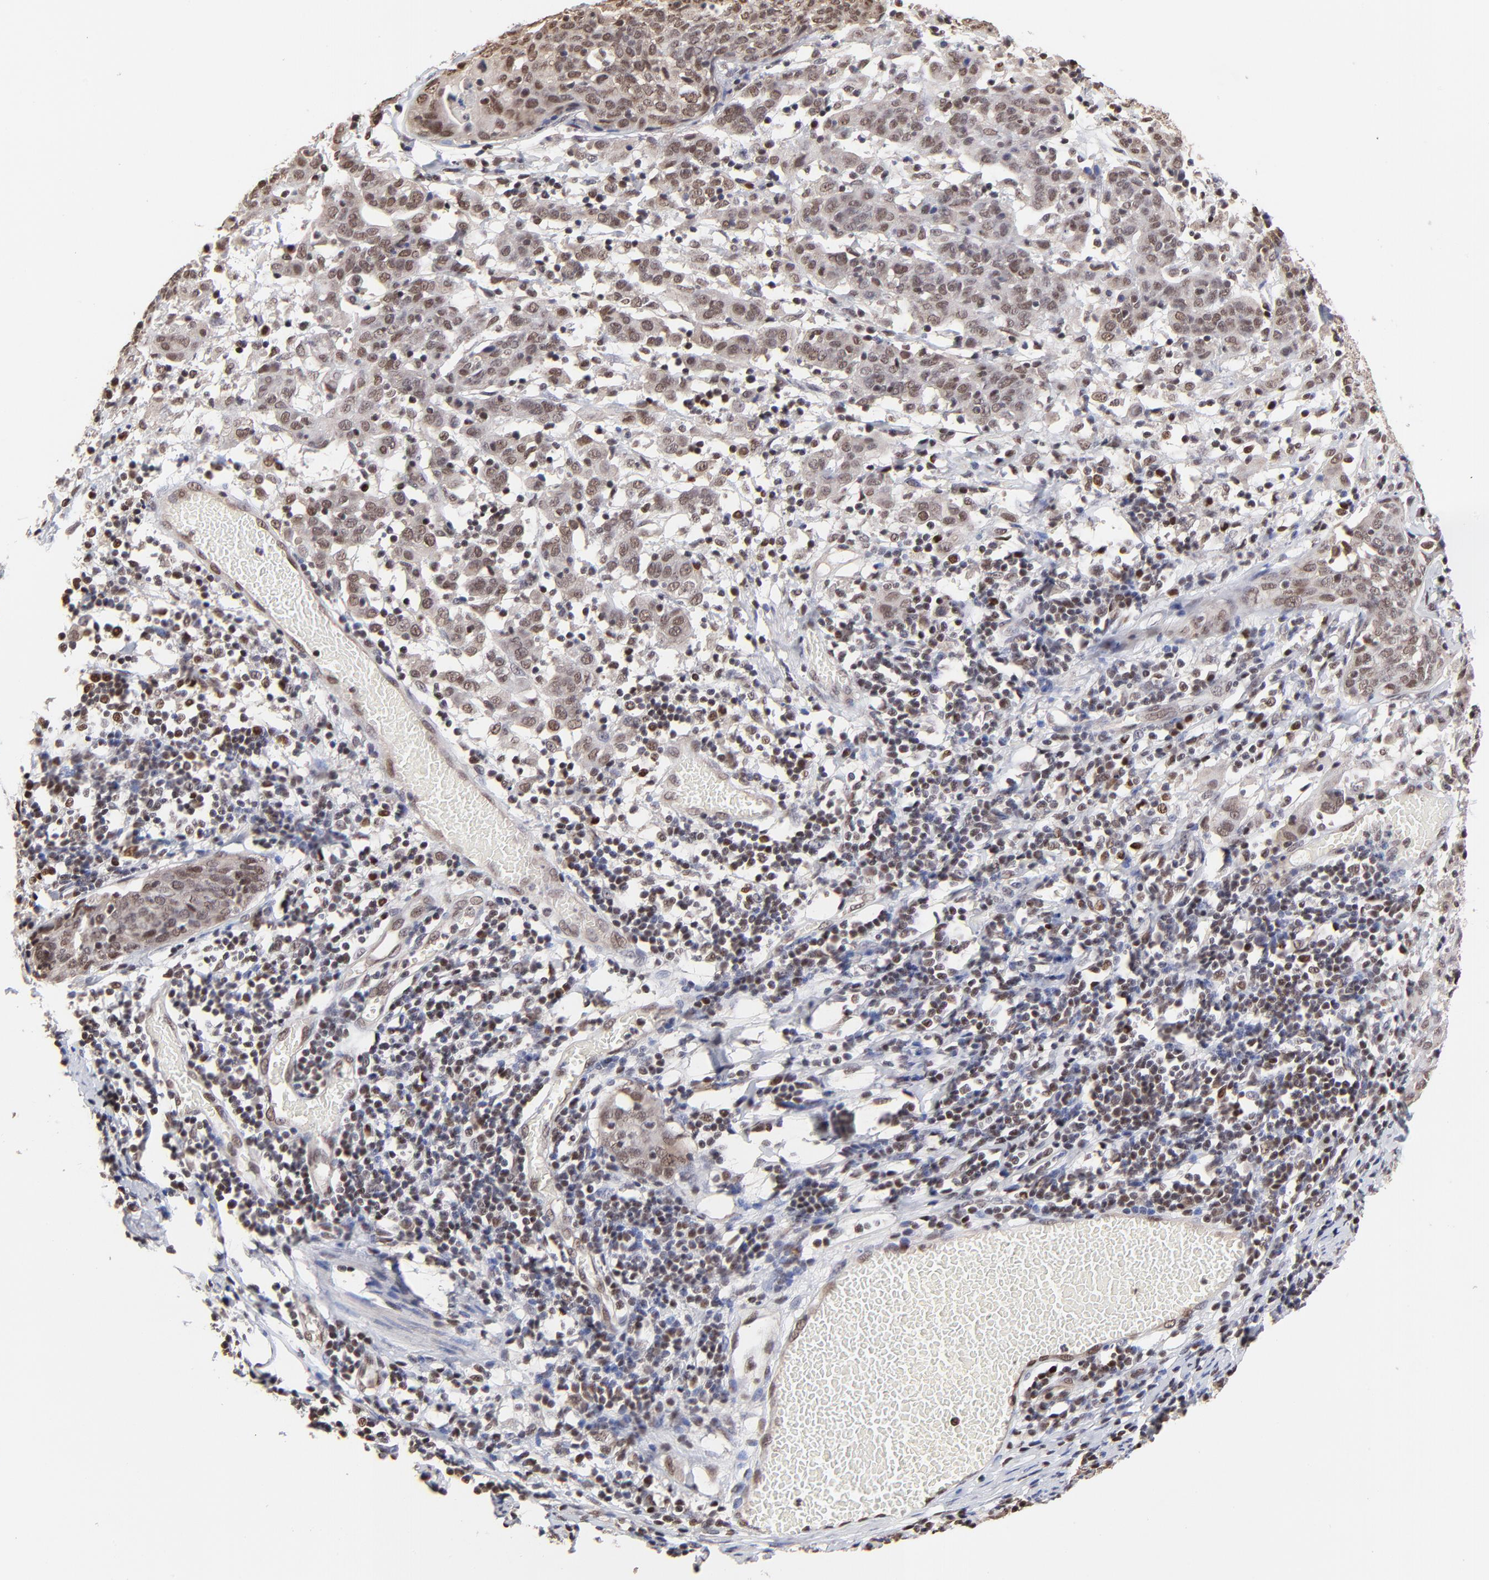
{"staining": {"intensity": "weak", "quantity": ">75%", "location": "nuclear"}, "tissue": "cervical cancer", "cell_type": "Tumor cells", "image_type": "cancer", "snomed": [{"axis": "morphology", "description": "Normal tissue, NOS"}, {"axis": "morphology", "description": "Squamous cell carcinoma, NOS"}, {"axis": "topography", "description": "Cervix"}], "caption": "Immunohistochemistry micrograph of cervical squamous cell carcinoma stained for a protein (brown), which displays low levels of weak nuclear expression in approximately >75% of tumor cells.", "gene": "DSN1", "patient": {"sex": "female", "age": 67}}